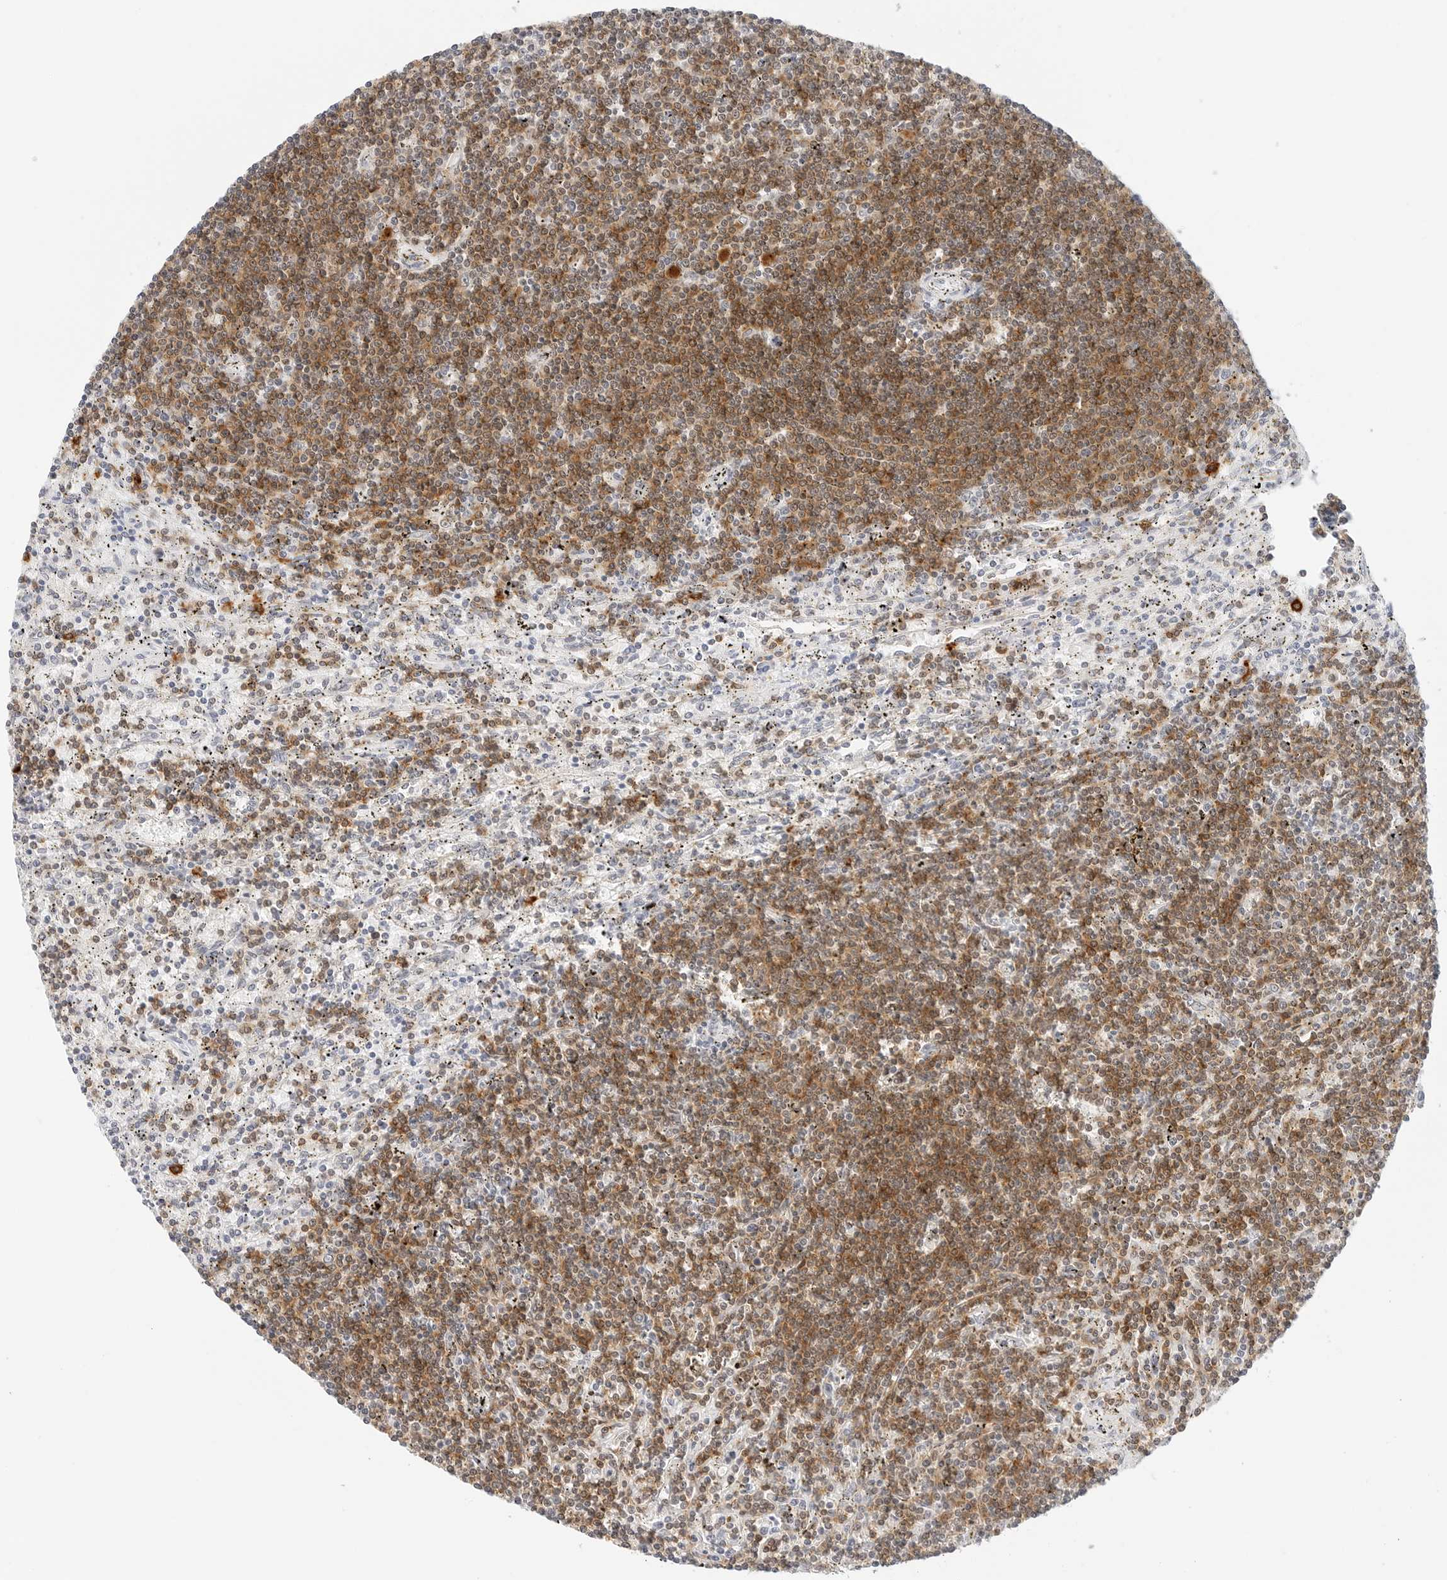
{"staining": {"intensity": "moderate", "quantity": ">75%", "location": "cytoplasmic/membranous"}, "tissue": "lymphoma", "cell_type": "Tumor cells", "image_type": "cancer", "snomed": [{"axis": "morphology", "description": "Malignant lymphoma, non-Hodgkin's type, Low grade"}, {"axis": "topography", "description": "Spleen"}], "caption": "IHC of low-grade malignant lymphoma, non-Hodgkin's type demonstrates medium levels of moderate cytoplasmic/membranous staining in approximately >75% of tumor cells.", "gene": "CD22", "patient": {"sex": "male", "age": 76}}